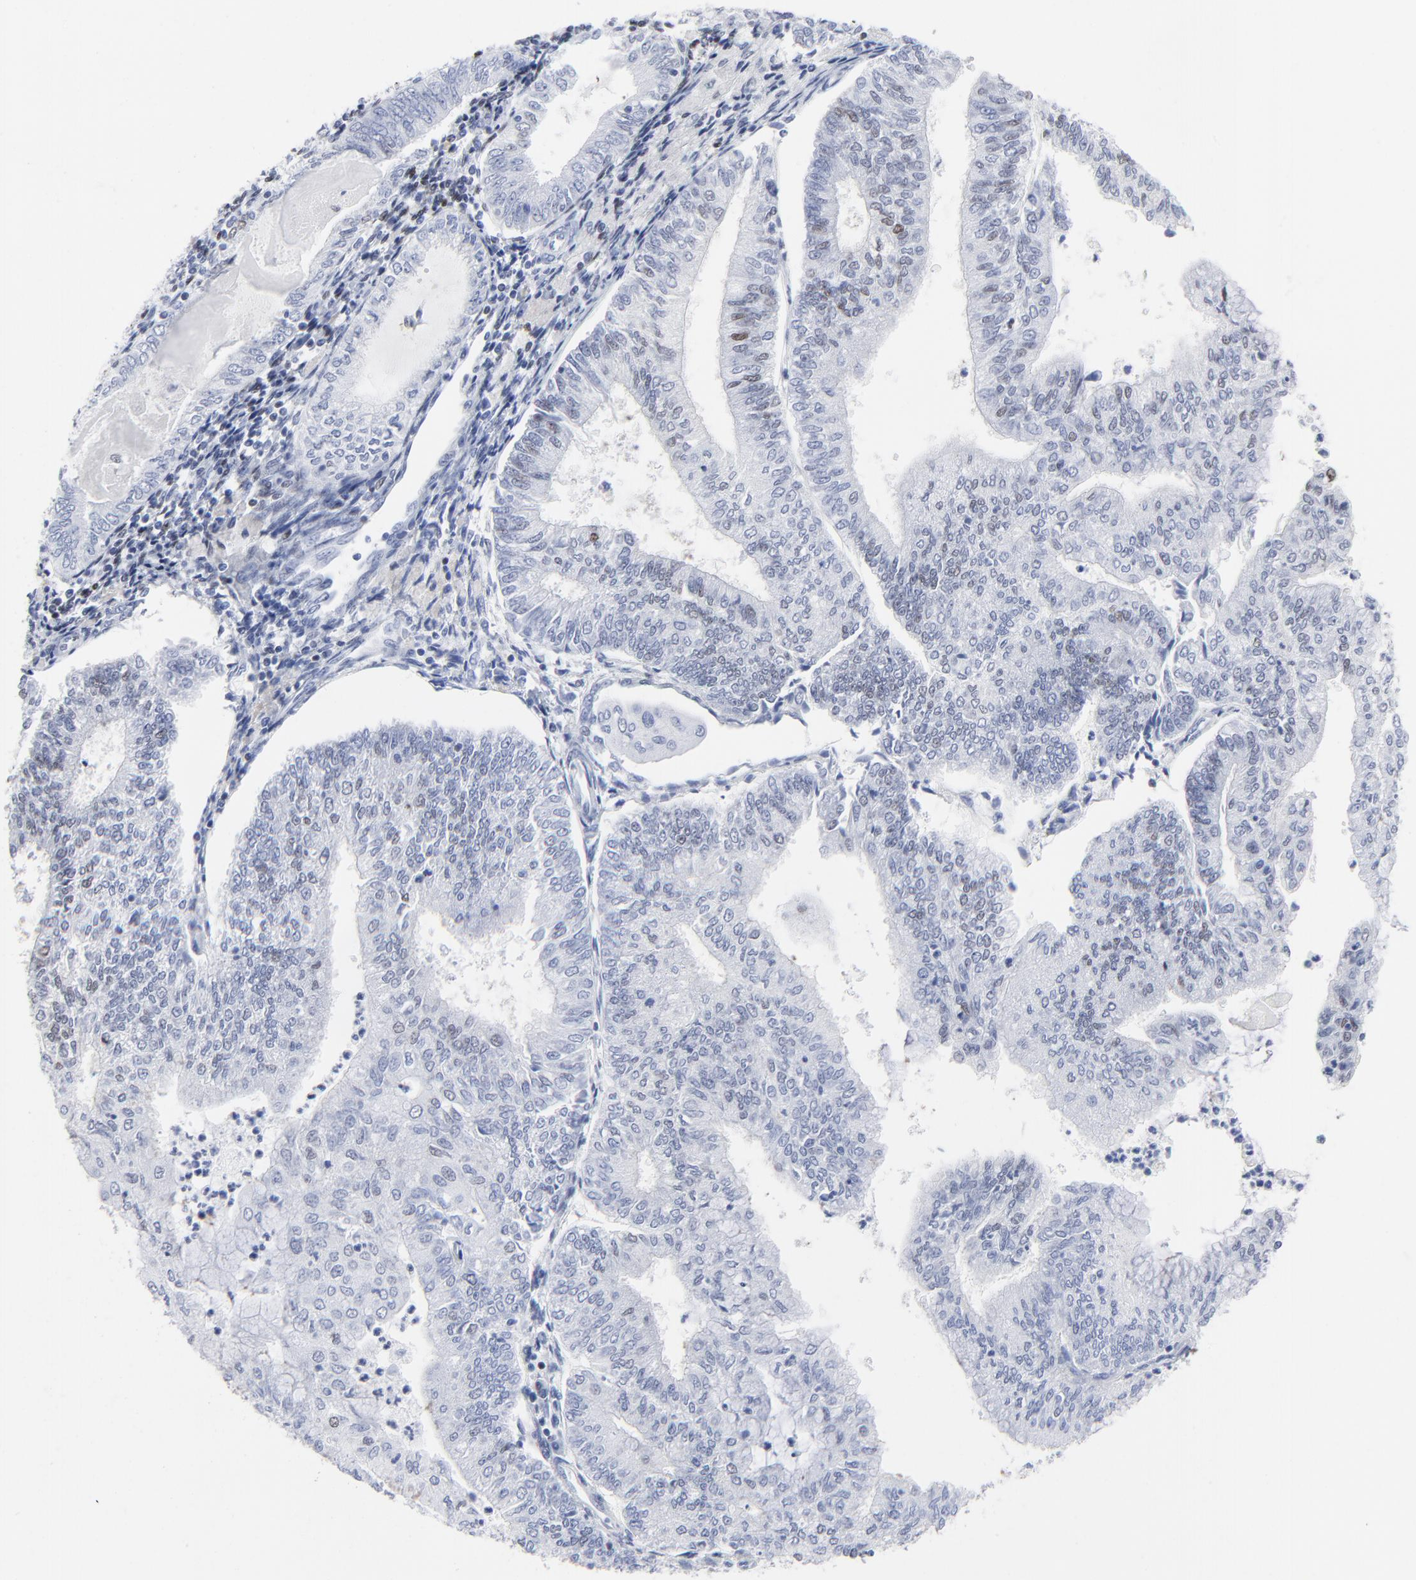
{"staining": {"intensity": "weak", "quantity": "<25%", "location": "nuclear"}, "tissue": "endometrial cancer", "cell_type": "Tumor cells", "image_type": "cancer", "snomed": [{"axis": "morphology", "description": "Adenocarcinoma, NOS"}, {"axis": "topography", "description": "Endometrium"}], "caption": "High power microscopy micrograph of an immunohistochemistry histopathology image of endometrial adenocarcinoma, revealing no significant positivity in tumor cells.", "gene": "JUN", "patient": {"sex": "female", "age": 59}}